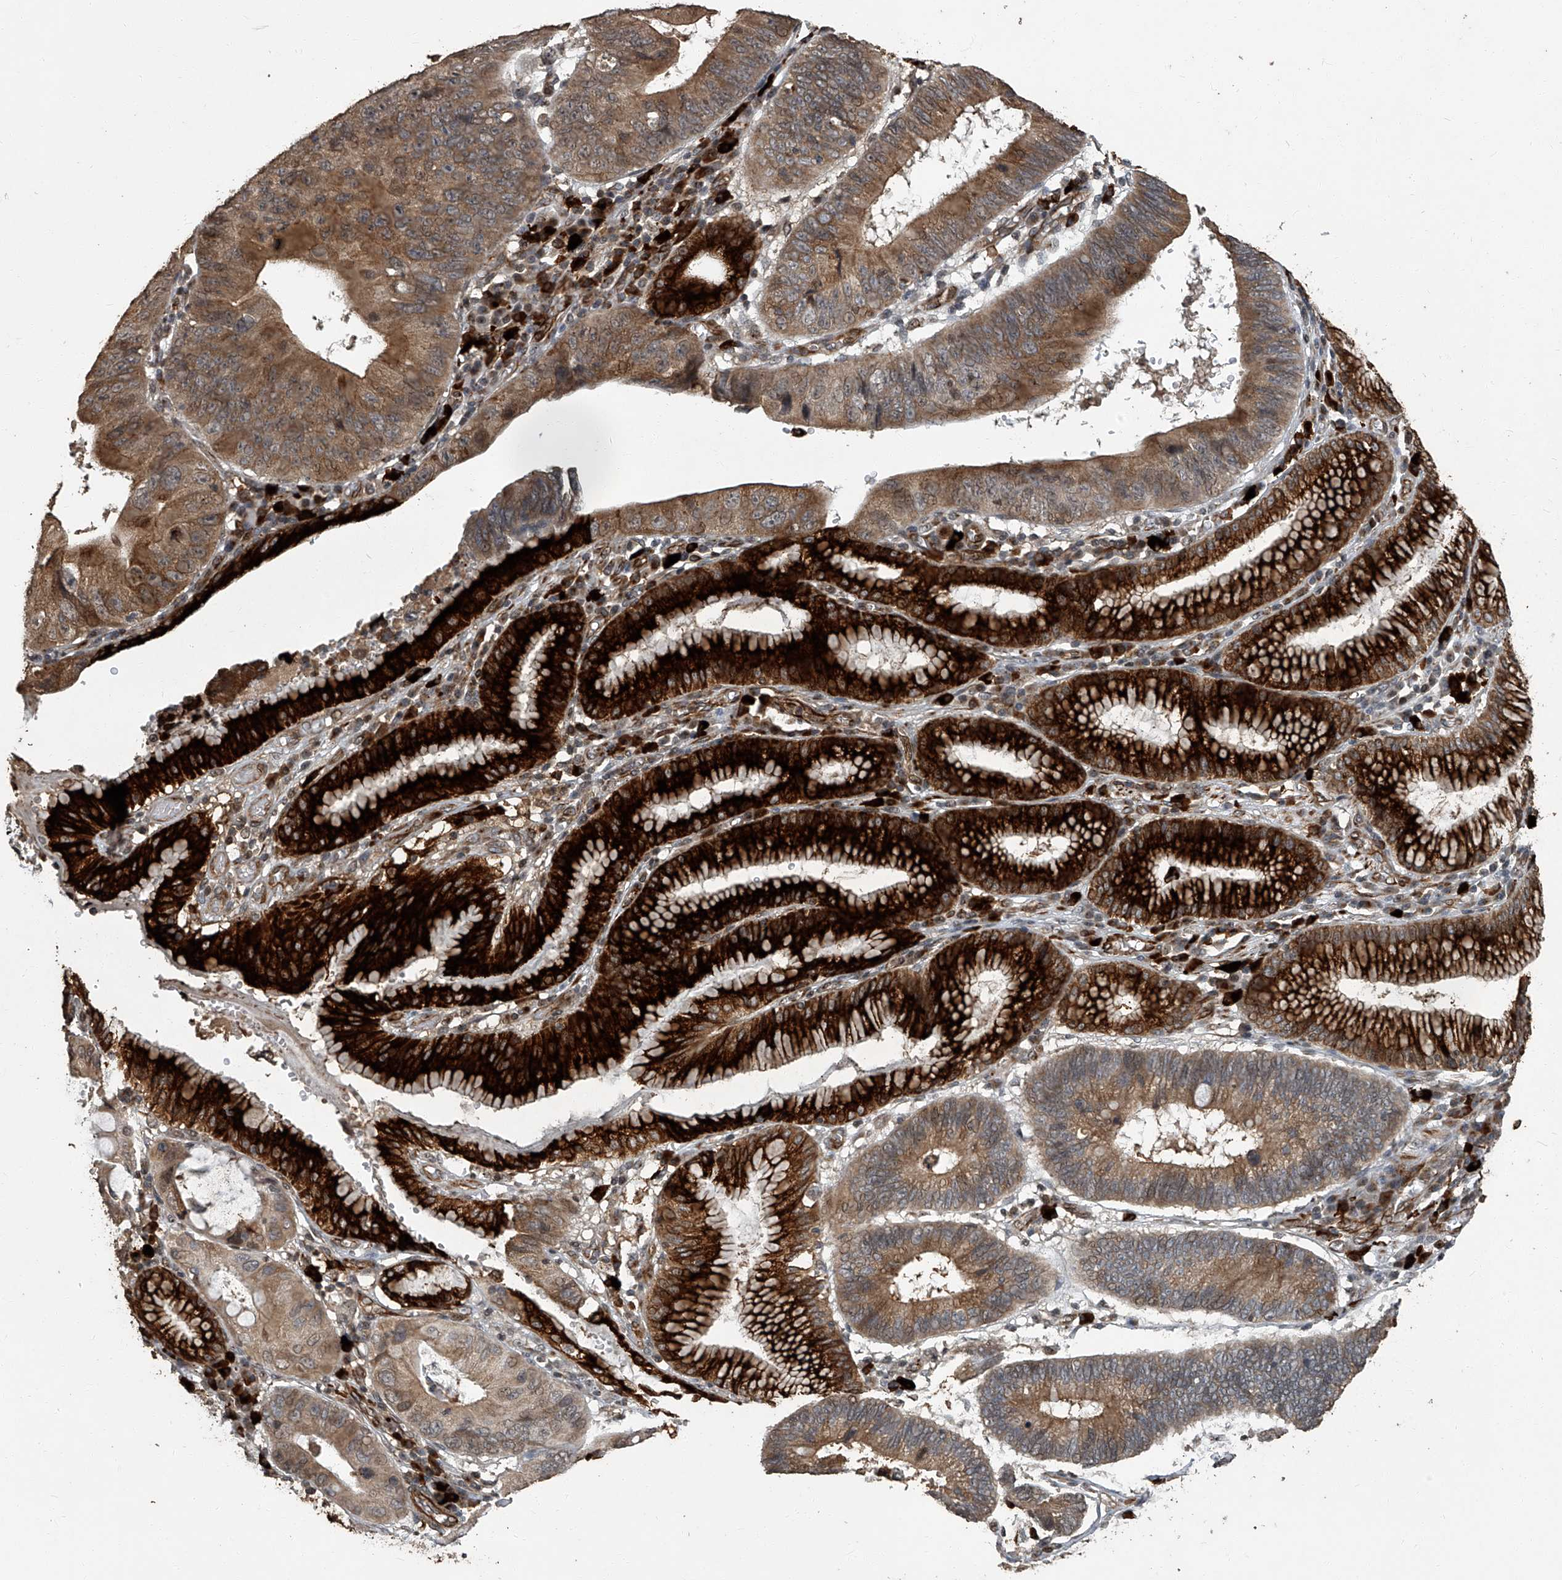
{"staining": {"intensity": "moderate", "quantity": ">75%", "location": "cytoplasmic/membranous"}, "tissue": "stomach cancer", "cell_type": "Tumor cells", "image_type": "cancer", "snomed": [{"axis": "morphology", "description": "Adenocarcinoma, NOS"}, {"axis": "topography", "description": "Stomach"}], "caption": "A high-resolution micrograph shows IHC staining of adenocarcinoma (stomach), which shows moderate cytoplasmic/membranous positivity in approximately >75% of tumor cells.", "gene": "GPR132", "patient": {"sex": "male", "age": 59}}